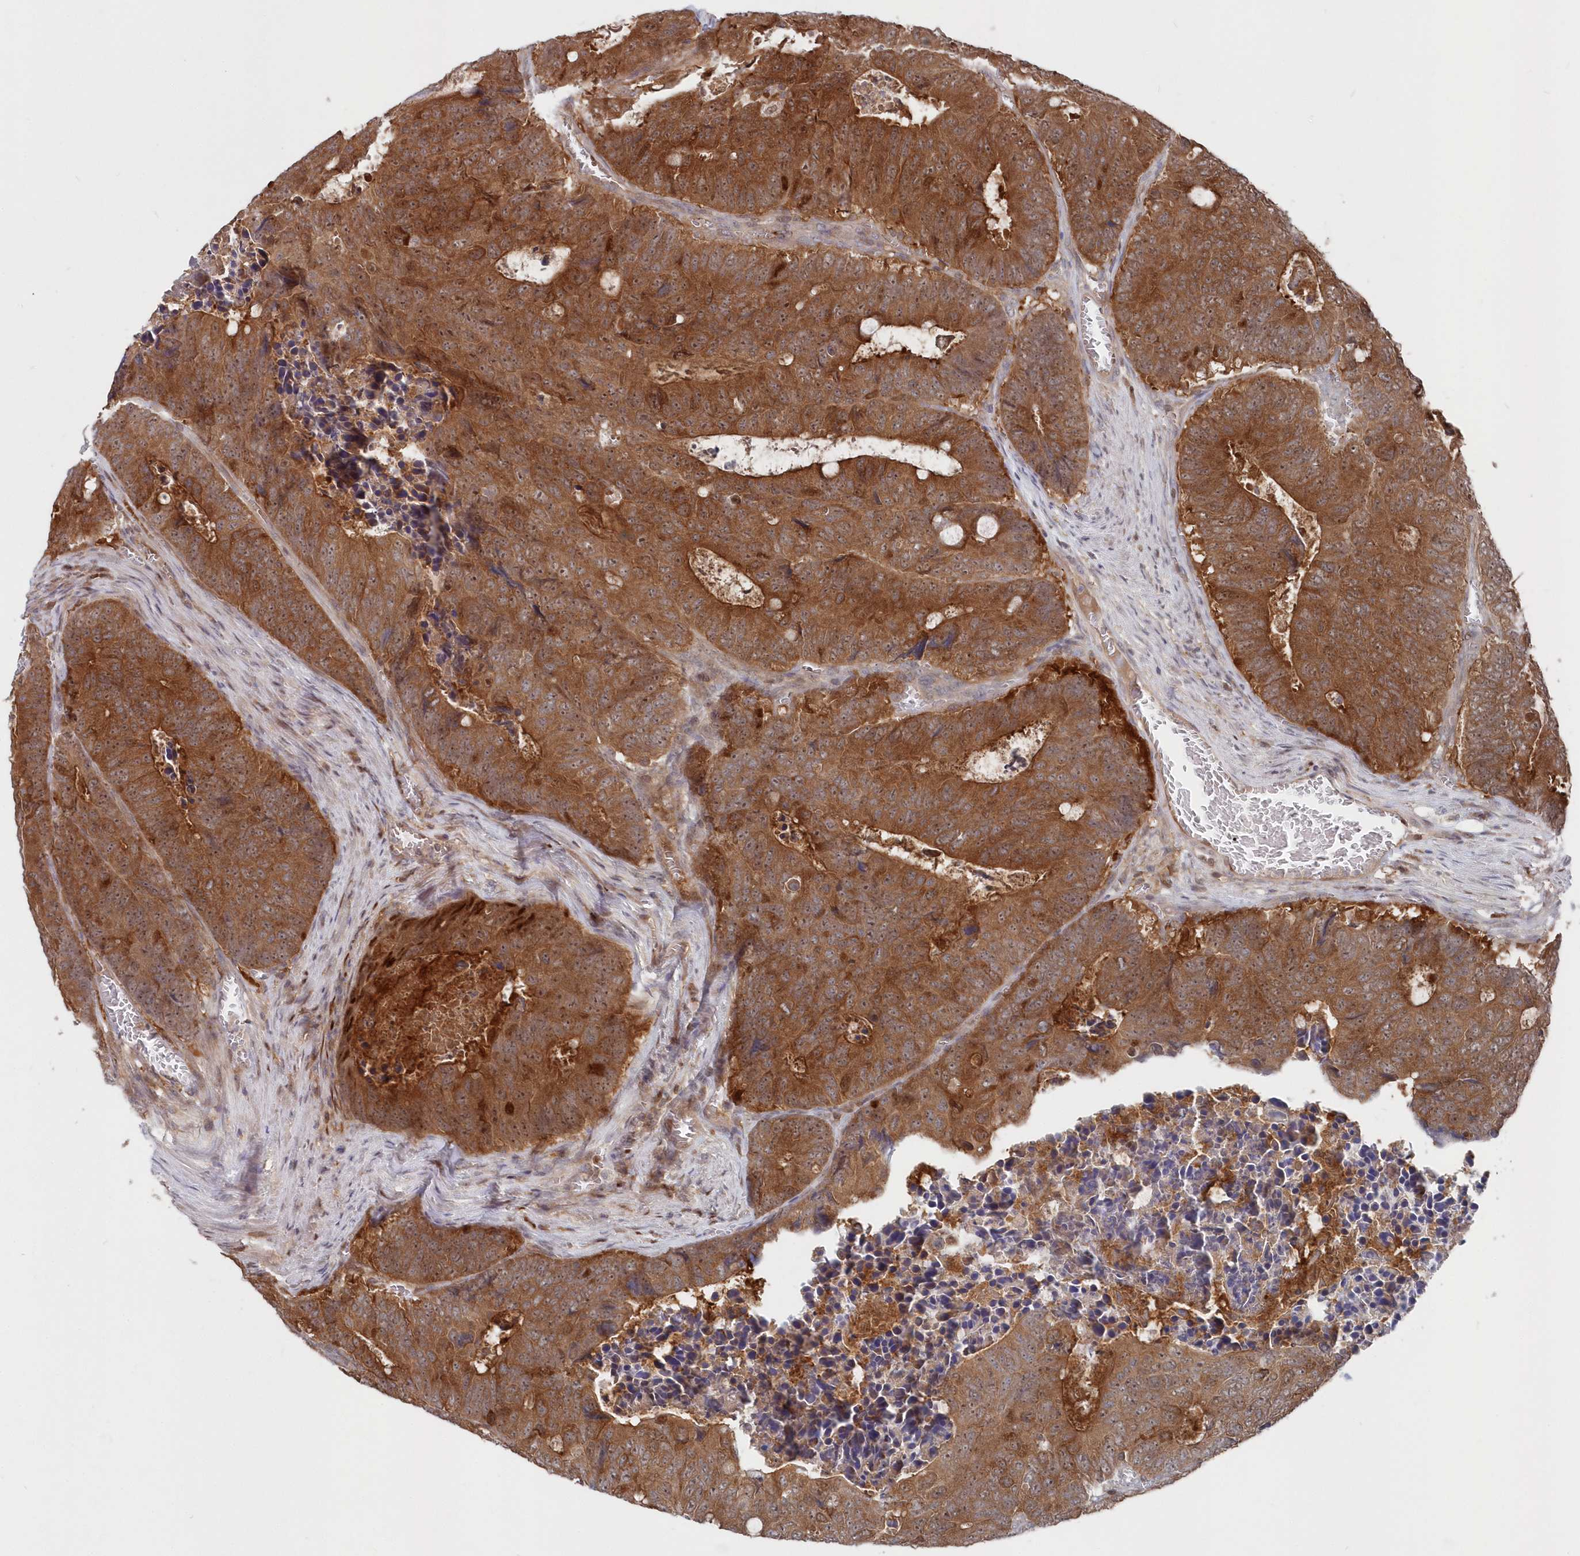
{"staining": {"intensity": "strong", "quantity": ">75%", "location": "cytoplasmic/membranous"}, "tissue": "colorectal cancer", "cell_type": "Tumor cells", "image_type": "cancer", "snomed": [{"axis": "morphology", "description": "Adenocarcinoma, NOS"}, {"axis": "topography", "description": "Colon"}], "caption": "Adenocarcinoma (colorectal) stained with a protein marker displays strong staining in tumor cells.", "gene": "ABHD14B", "patient": {"sex": "male", "age": 87}}